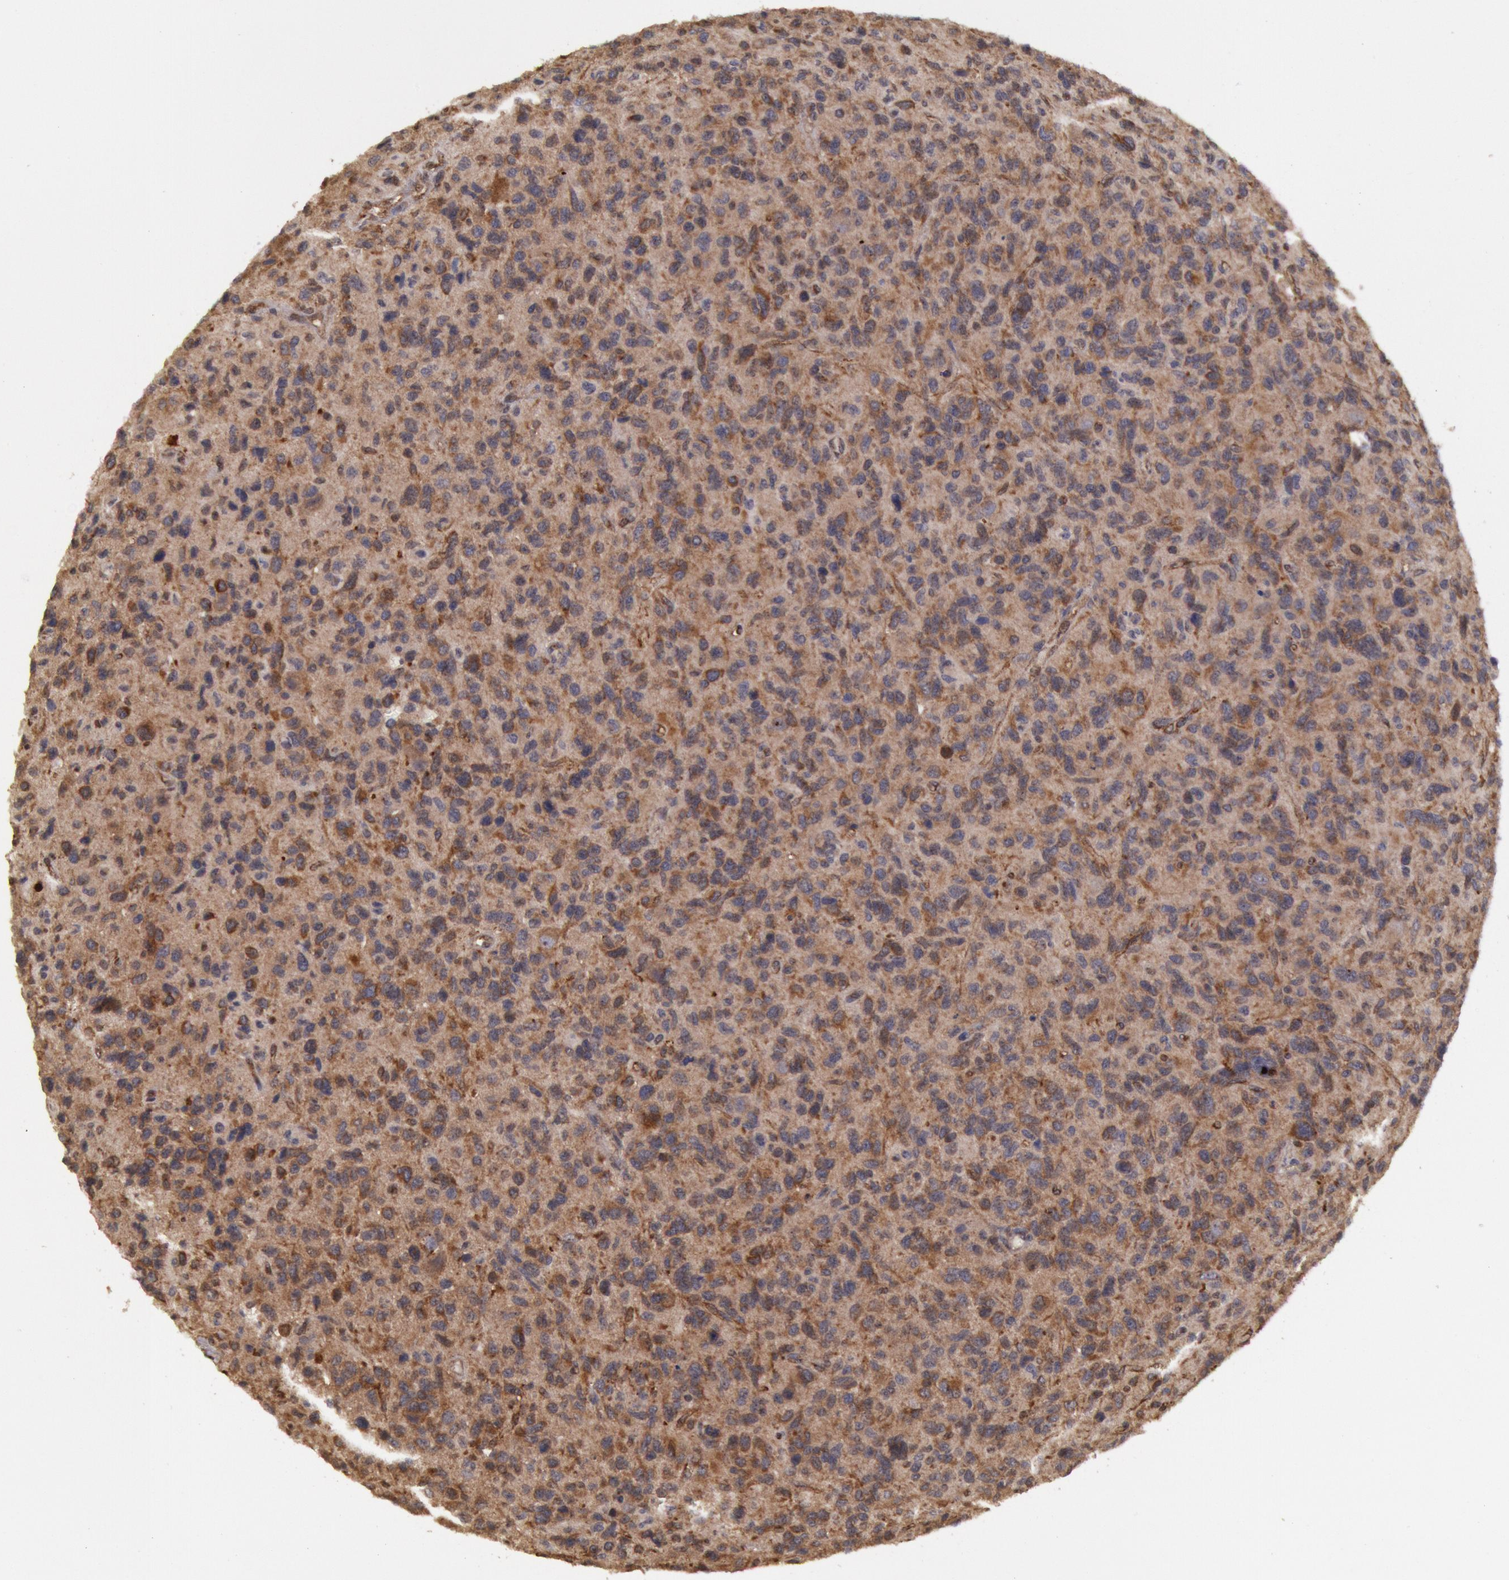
{"staining": {"intensity": "moderate", "quantity": "25%-75%", "location": "cytoplasmic/membranous"}, "tissue": "glioma", "cell_type": "Tumor cells", "image_type": "cancer", "snomed": [{"axis": "morphology", "description": "Glioma, malignant, High grade"}, {"axis": "topography", "description": "Brain"}], "caption": "Glioma stained with a brown dye shows moderate cytoplasmic/membranous positive staining in about 25%-75% of tumor cells.", "gene": "STX17", "patient": {"sex": "female", "age": 60}}